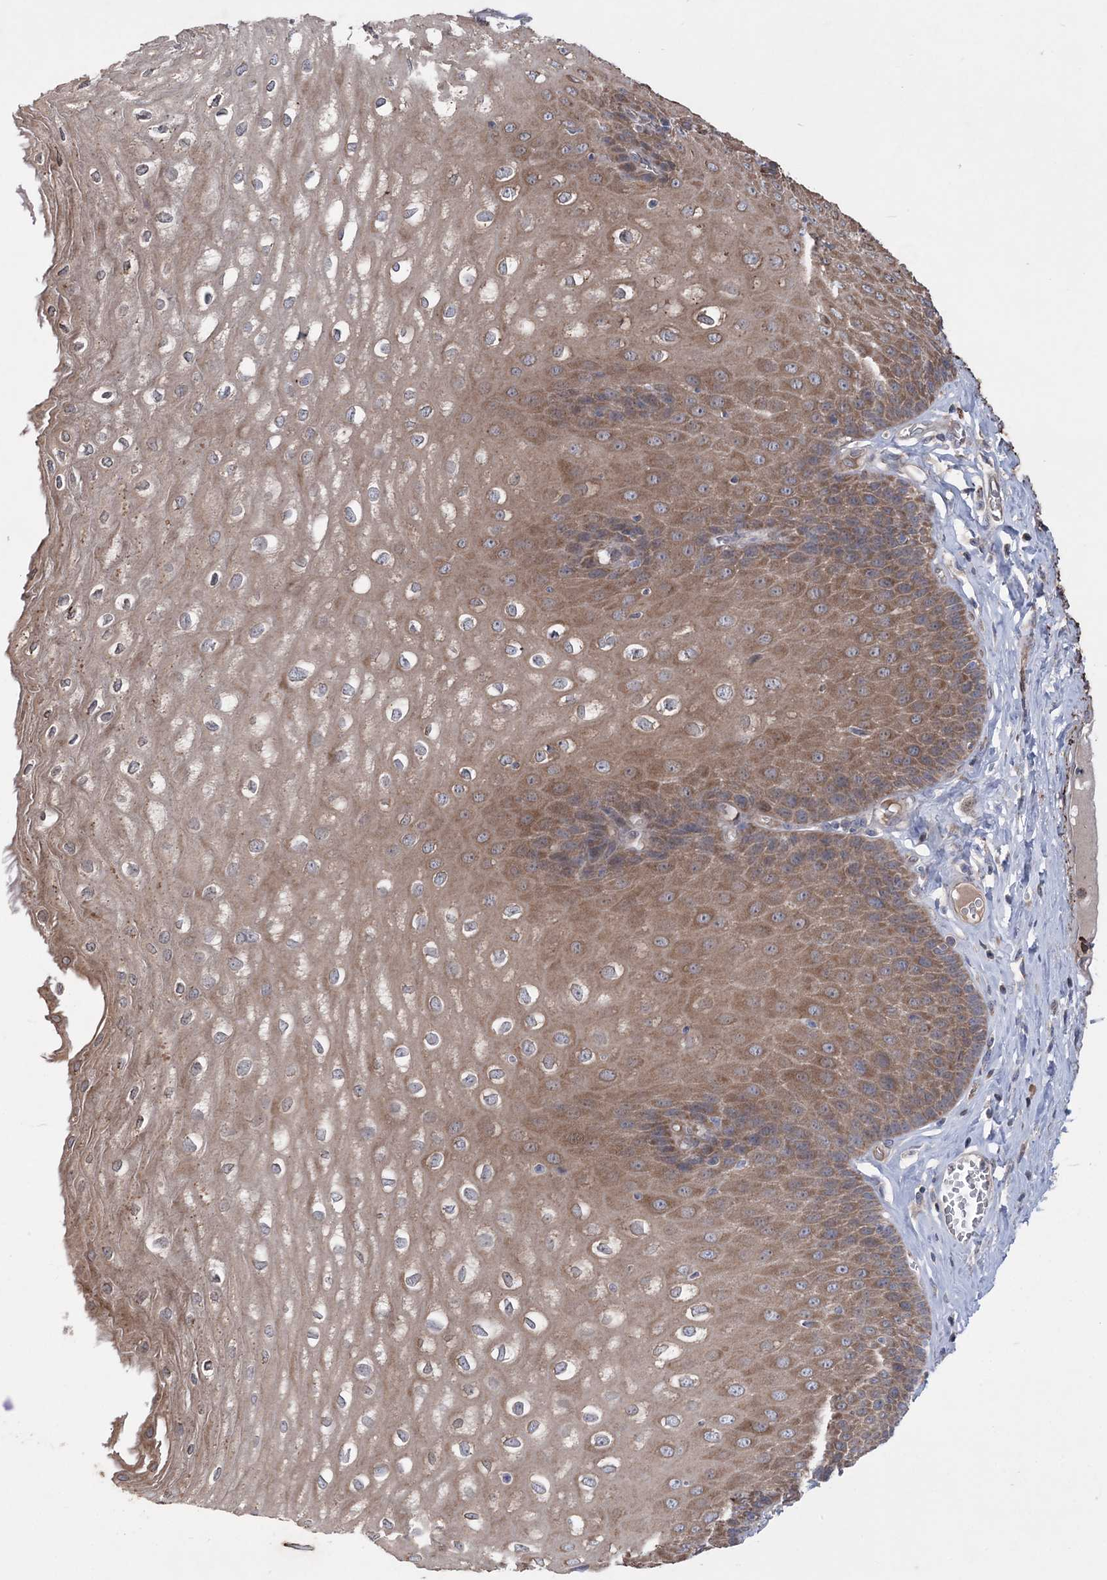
{"staining": {"intensity": "moderate", "quantity": ">75%", "location": "cytoplasmic/membranous"}, "tissue": "esophagus", "cell_type": "Squamous epithelial cells", "image_type": "normal", "snomed": [{"axis": "morphology", "description": "Normal tissue, NOS"}, {"axis": "topography", "description": "Esophagus"}], "caption": "Protein expression analysis of unremarkable human esophagus reveals moderate cytoplasmic/membranous expression in about >75% of squamous epithelial cells. The staining is performed using DAB brown chromogen to label protein expression. The nuclei are counter-stained blue using hematoxylin.", "gene": "MTRF1L", "patient": {"sex": "male", "age": 60}}